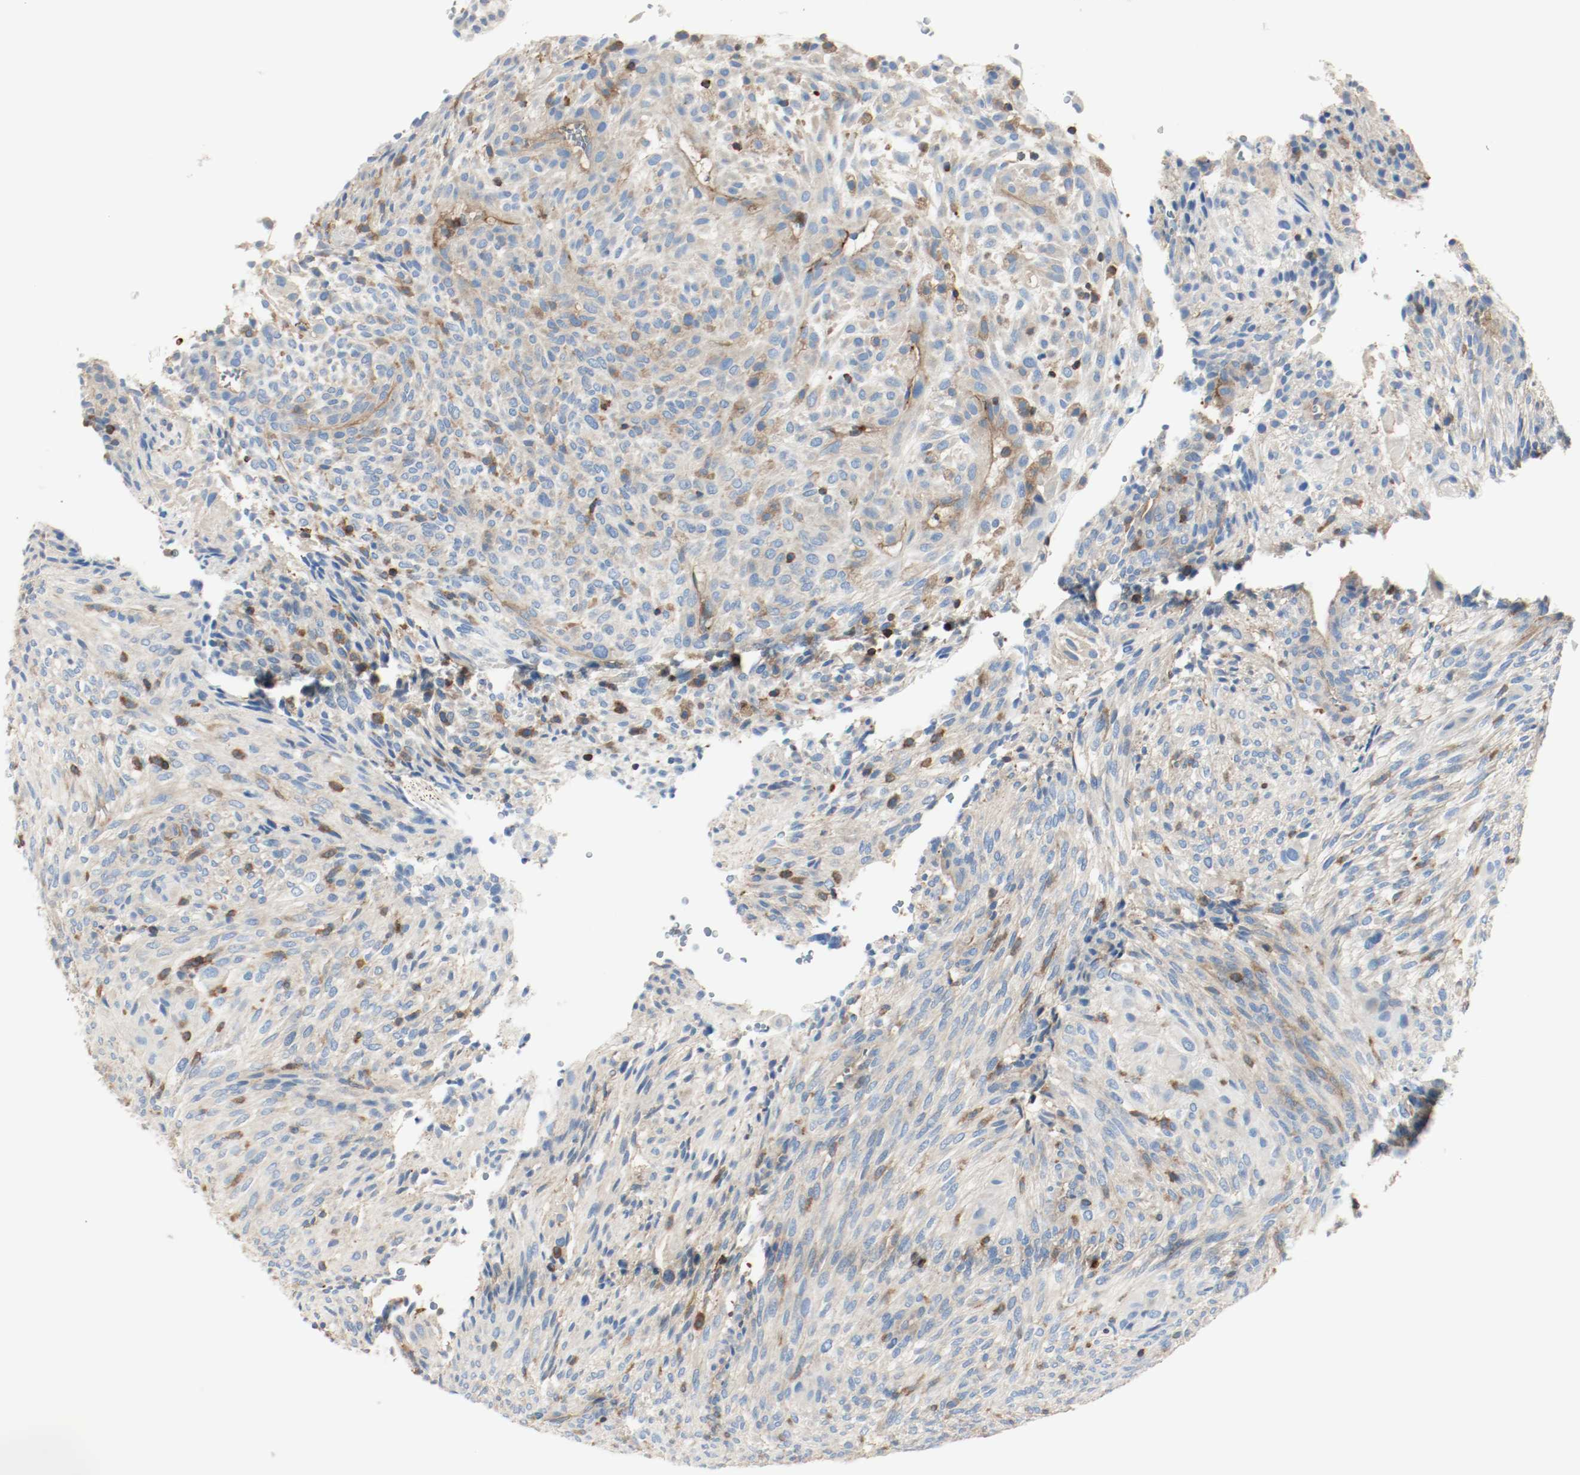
{"staining": {"intensity": "weak", "quantity": ">75%", "location": "cytoplasmic/membranous"}, "tissue": "glioma", "cell_type": "Tumor cells", "image_type": "cancer", "snomed": [{"axis": "morphology", "description": "Glioma, malignant, High grade"}, {"axis": "topography", "description": "Cerebral cortex"}], "caption": "Immunohistochemical staining of human malignant glioma (high-grade) exhibits weak cytoplasmic/membranous protein expression in approximately >75% of tumor cells.", "gene": "ARPC1B", "patient": {"sex": "female", "age": 55}}